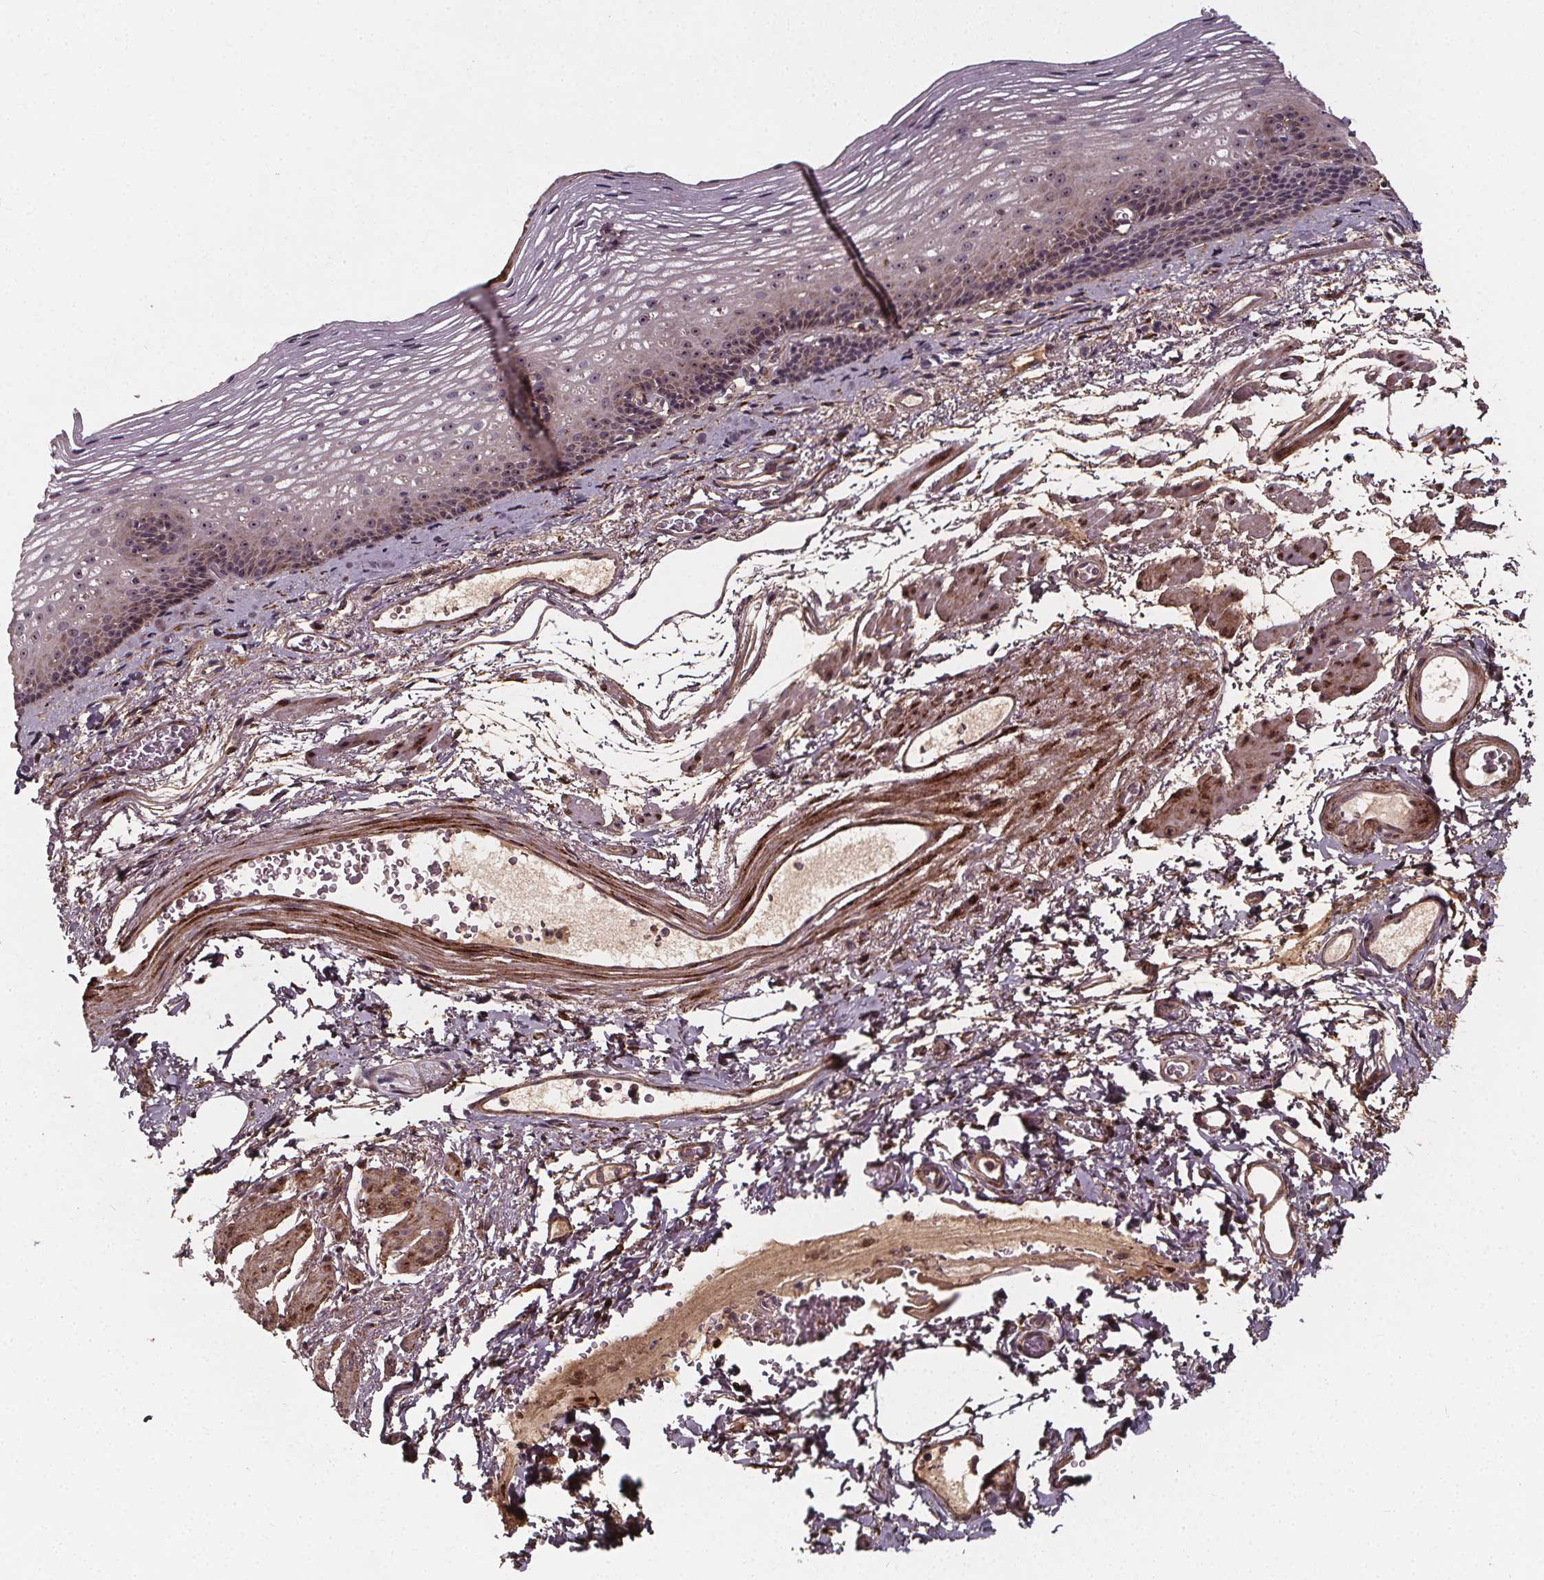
{"staining": {"intensity": "negative", "quantity": "none", "location": "none"}, "tissue": "esophagus", "cell_type": "Squamous epithelial cells", "image_type": "normal", "snomed": [{"axis": "morphology", "description": "Normal tissue, NOS"}, {"axis": "topography", "description": "Esophagus"}], "caption": "The micrograph demonstrates no significant positivity in squamous epithelial cells of esophagus. (DAB immunohistochemistry with hematoxylin counter stain).", "gene": "AEBP1", "patient": {"sex": "male", "age": 76}}